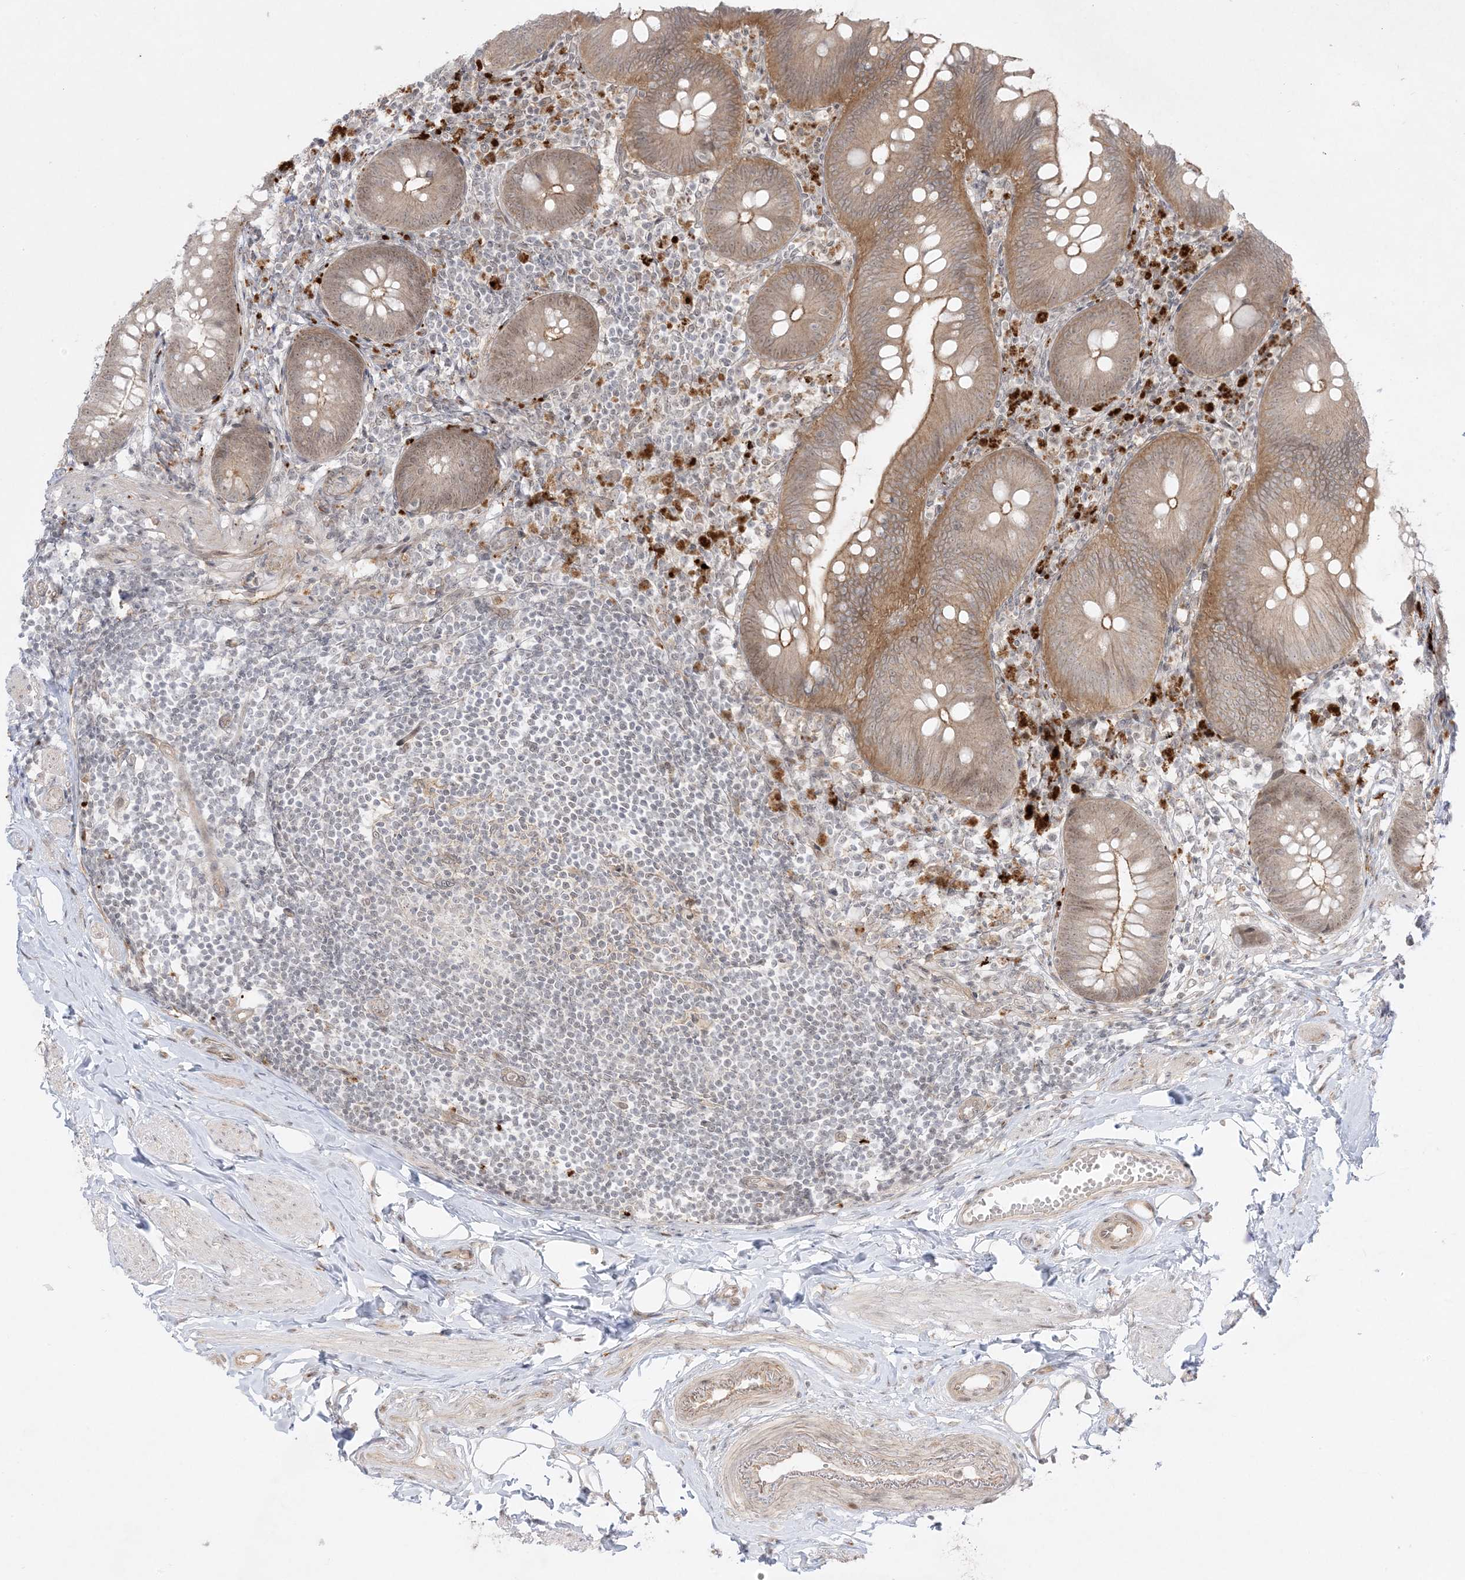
{"staining": {"intensity": "moderate", "quantity": ">75%", "location": "cytoplasmic/membranous,nuclear"}, "tissue": "appendix", "cell_type": "Glandular cells", "image_type": "normal", "snomed": [{"axis": "morphology", "description": "Normal tissue, NOS"}, {"axis": "topography", "description": "Appendix"}], "caption": "Appendix stained with DAB (3,3'-diaminobenzidine) immunohistochemistry (IHC) reveals medium levels of moderate cytoplasmic/membranous,nuclear positivity in approximately >75% of glandular cells.", "gene": "PTK6", "patient": {"sex": "female", "age": 62}}